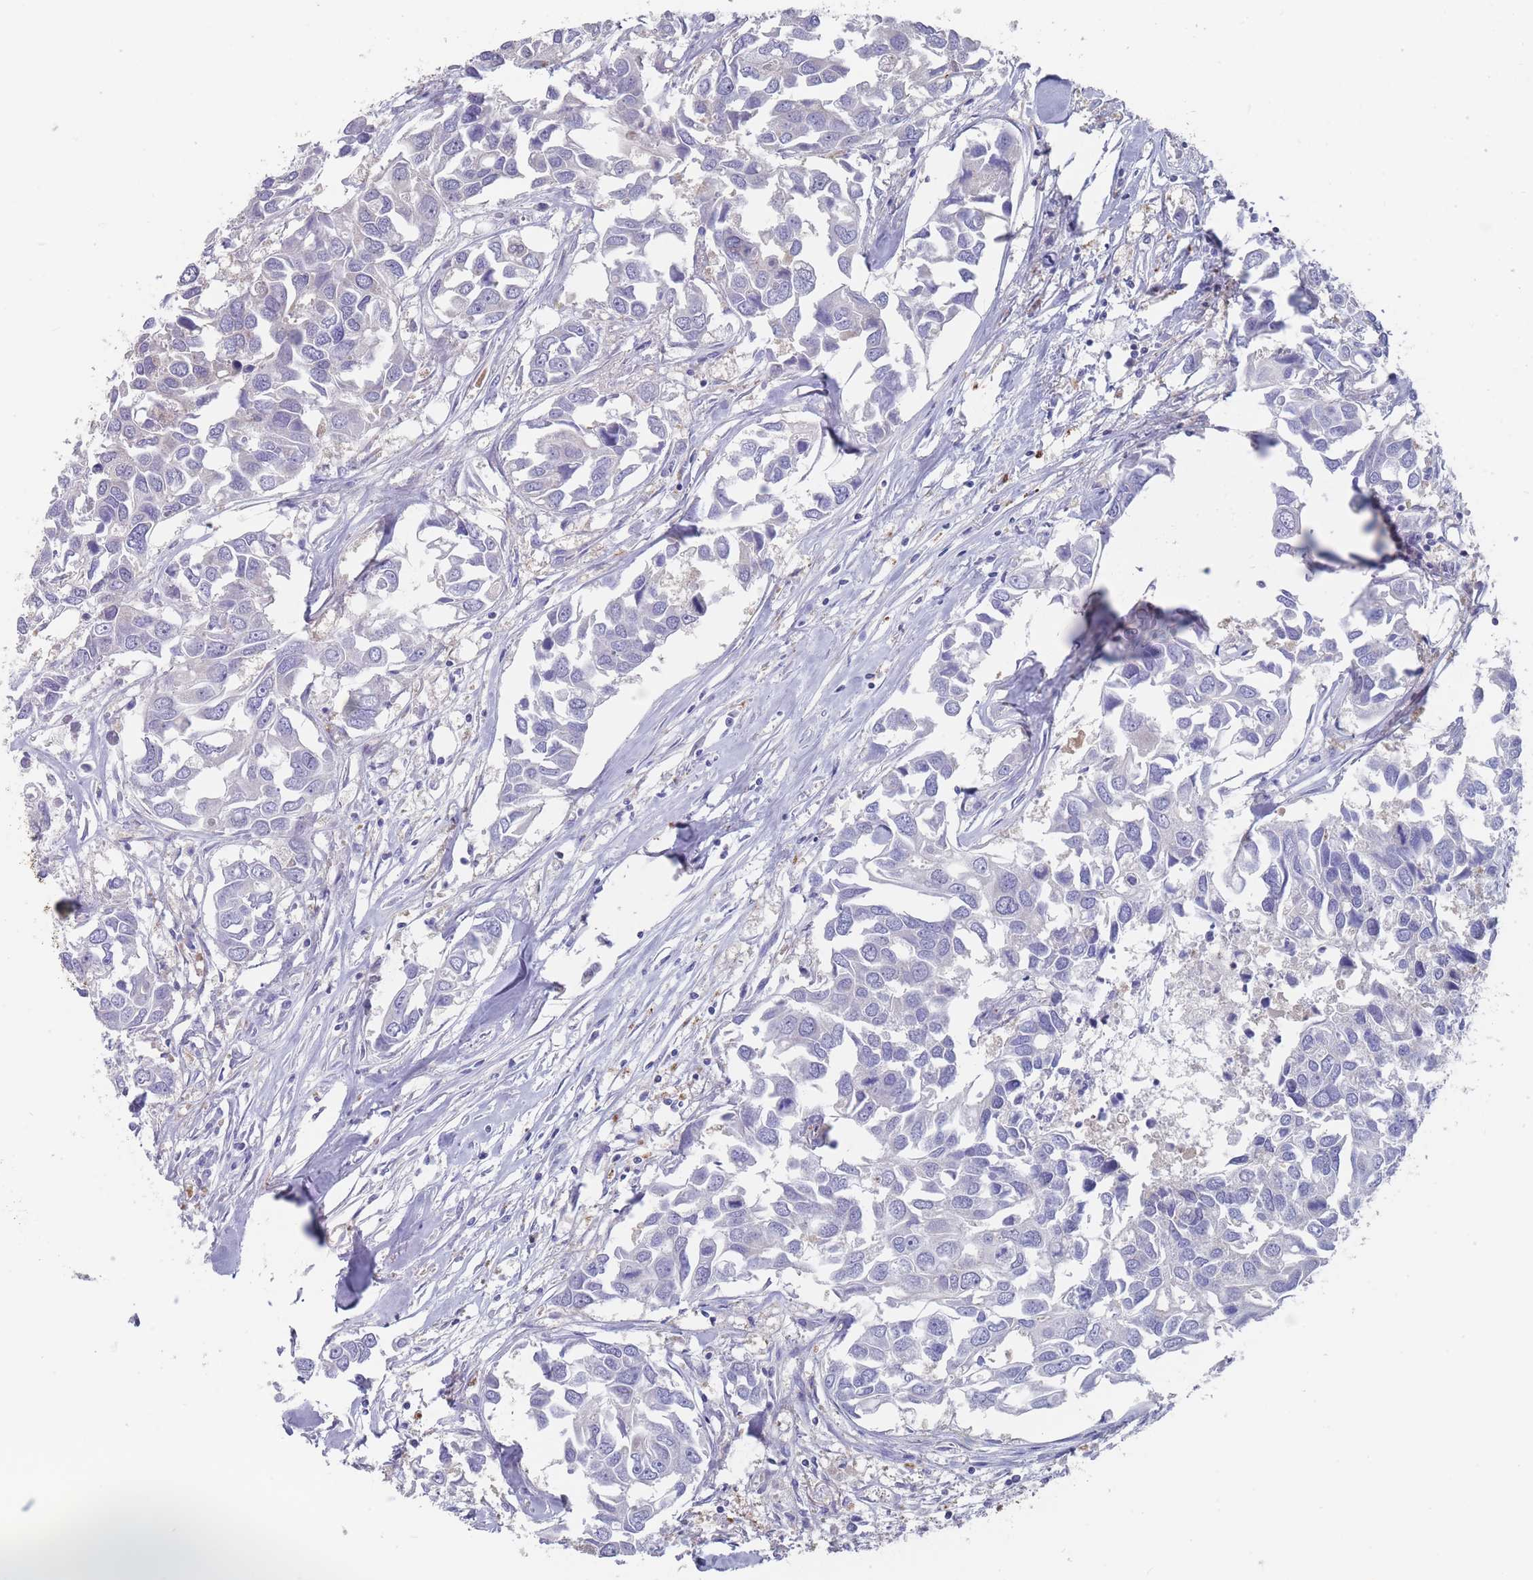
{"staining": {"intensity": "negative", "quantity": "none", "location": "none"}, "tissue": "breast cancer", "cell_type": "Tumor cells", "image_type": "cancer", "snomed": [{"axis": "morphology", "description": "Duct carcinoma"}, {"axis": "topography", "description": "Breast"}], "caption": "This is an immunohistochemistry (IHC) histopathology image of human breast cancer. There is no positivity in tumor cells.", "gene": "CYP51A1", "patient": {"sex": "female", "age": 83}}